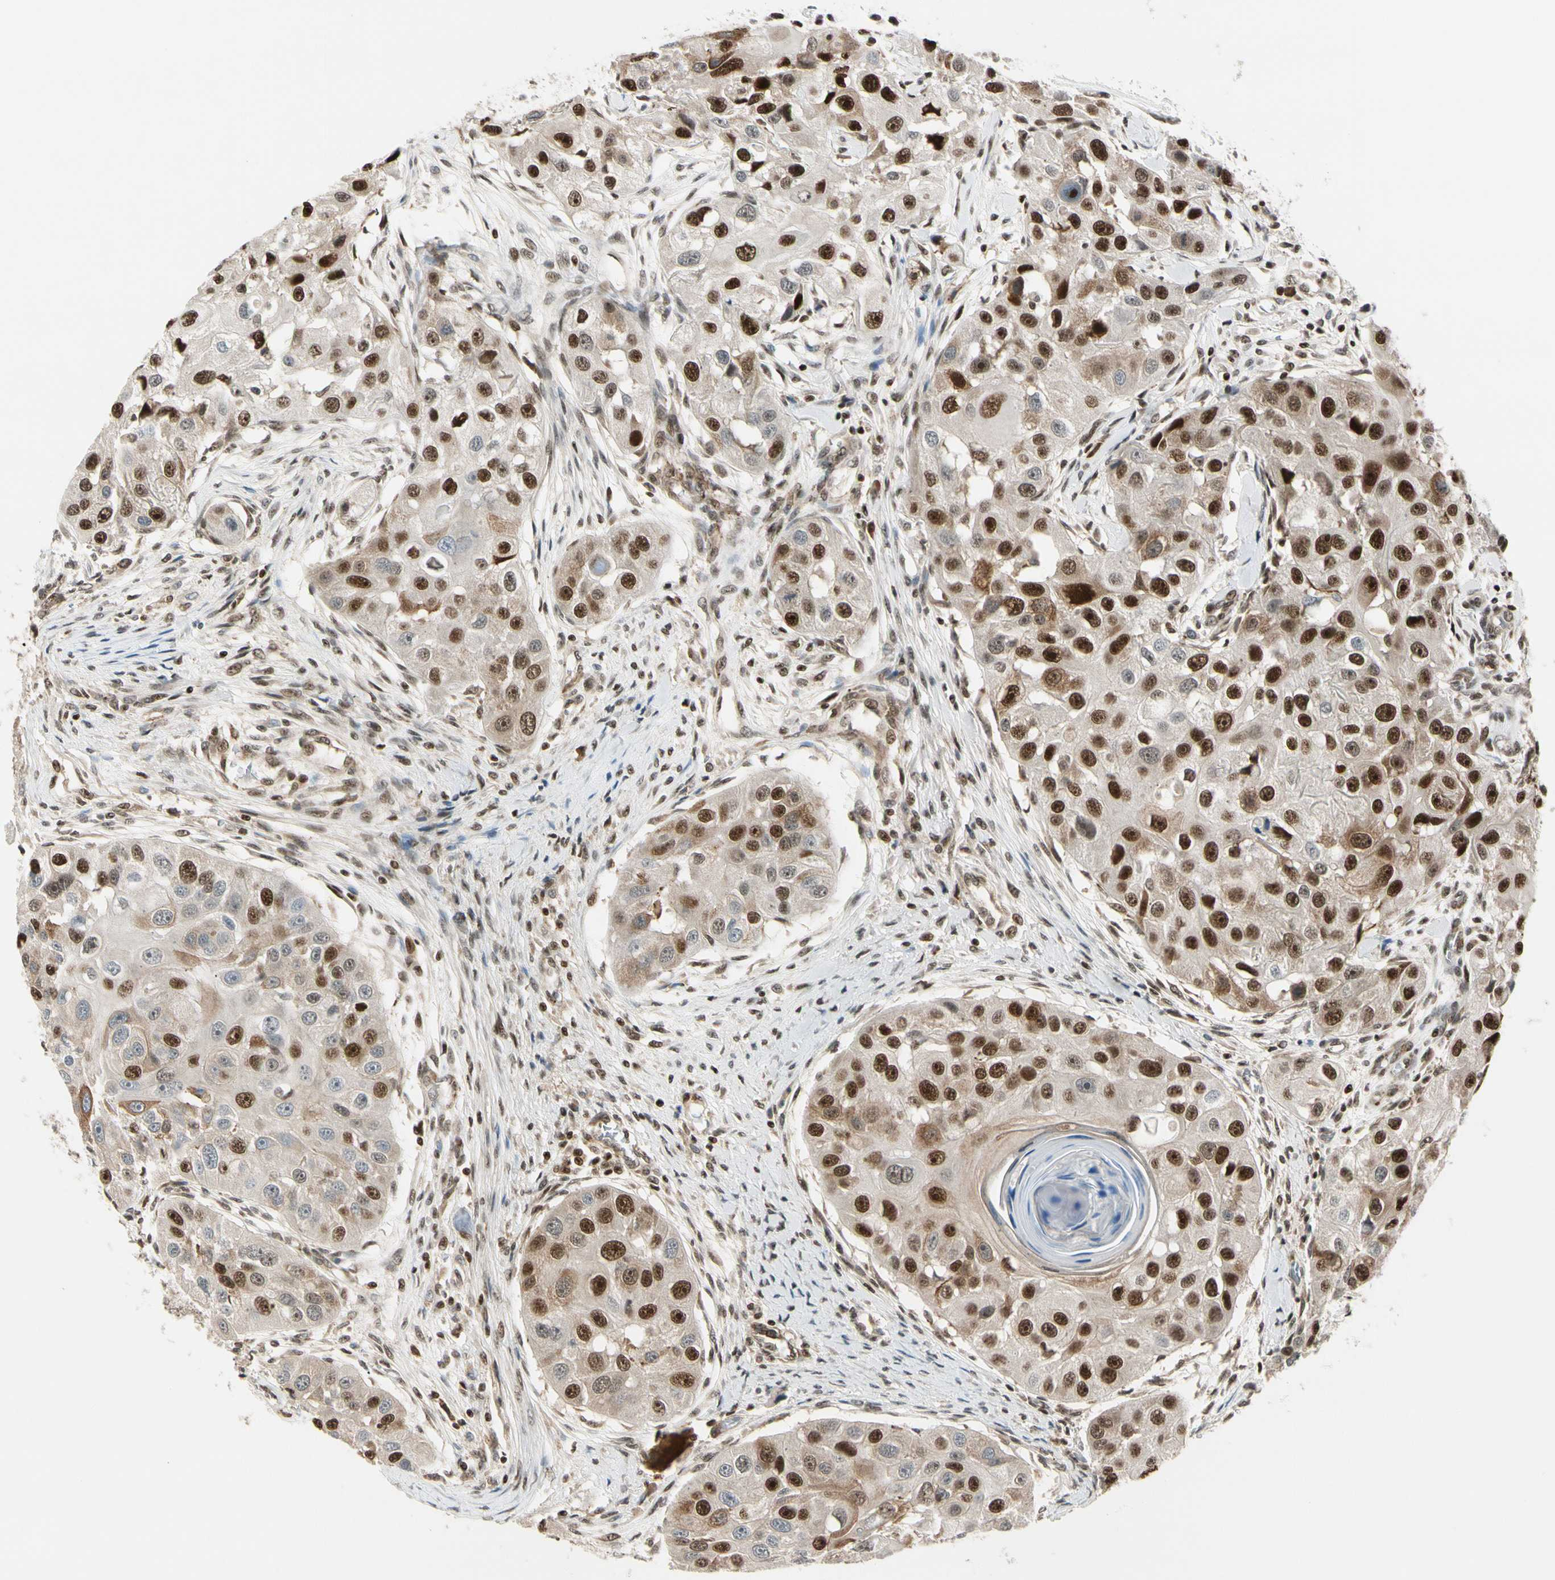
{"staining": {"intensity": "strong", "quantity": "25%-75%", "location": "cytoplasmic/membranous"}, "tissue": "head and neck cancer", "cell_type": "Tumor cells", "image_type": "cancer", "snomed": [{"axis": "morphology", "description": "Normal tissue, NOS"}, {"axis": "morphology", "description": "Squamous cell carcinoma, NOS"}, {"axis": "topography", "description": "Skeletal muscle"}, {"axis": "topography", "description": "Head-Neck"}], "caption": "Tumor cells demonstrate strong cytoplasmic/membranous positivity in about 25%-75% of cells in head and neck cancer.", "gene": "DAXX", "patient": {"sex": "male", "age": 51}}